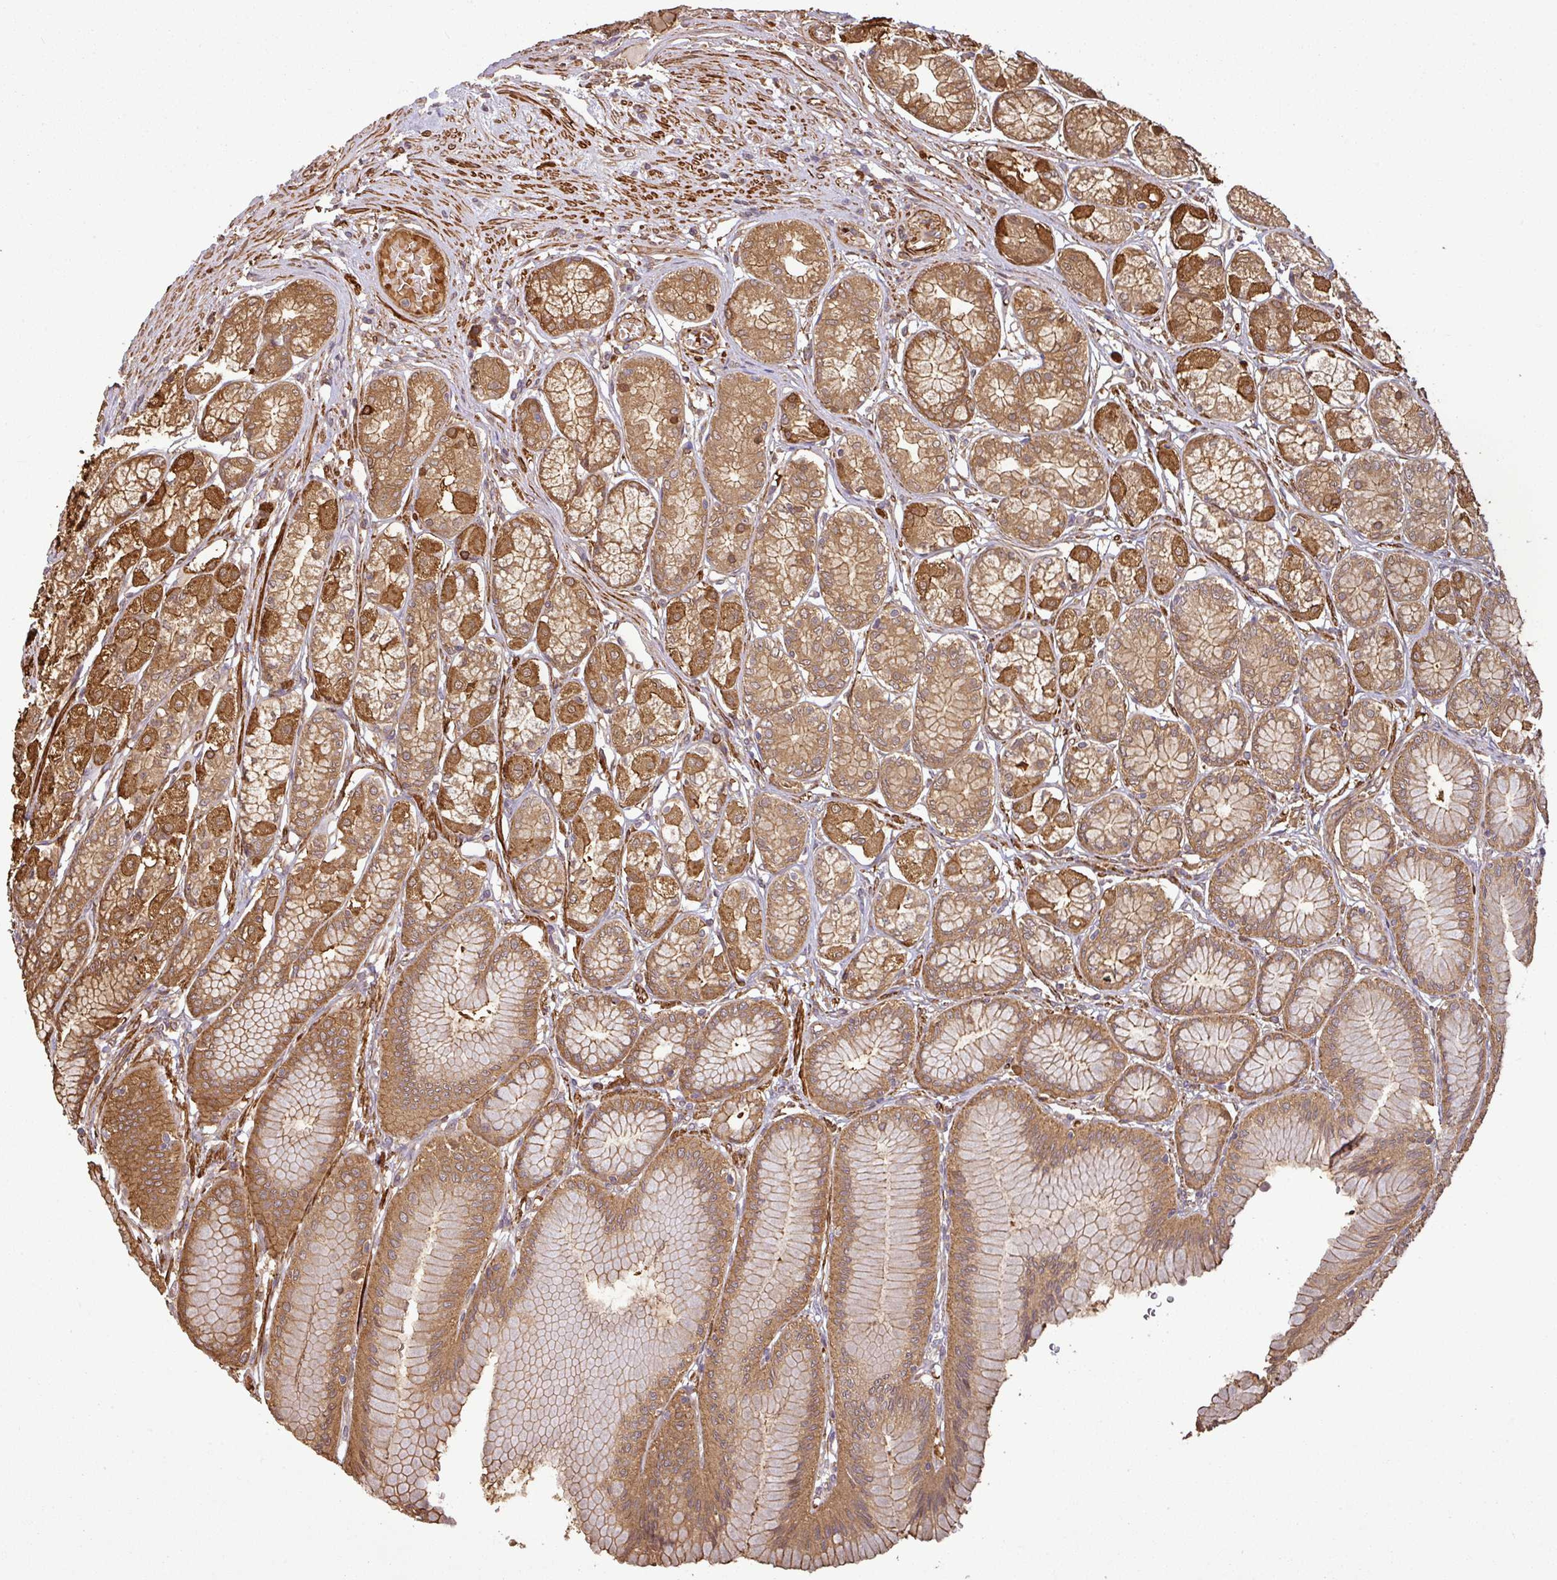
{"staining": {"intensity": "strong", "quantity": "25%-75%", "location": "cytoplasmic/membranous"}, "tissue": "stomach", "cell_type": "Glandular cells", "image_type": "normal", "snomed": [{"axis": "morphology", "description": "Normal tissue, NOS"}, {"axis": "morphology", "description": "Adenocarcinoma, NOS"}, {"axis": "morphology", "description": "Adenocarcinoma, High grade"}, {"axis": "topography", "description": "Stomach, upper"}, {"axis": "topography", "description": "Stomach"}], "caption": "Immunohistochemistry image of benign stomach: stomach stained using immunohistochemistry reveals high levels of strong protein expression localized specifically in the cytoplasmic/membranous of glandular cells, appearing as a cytoplasmic/membranous brown color.", "gene": "MAP3K6", "patient": {"sex": "female", "age": 65}}